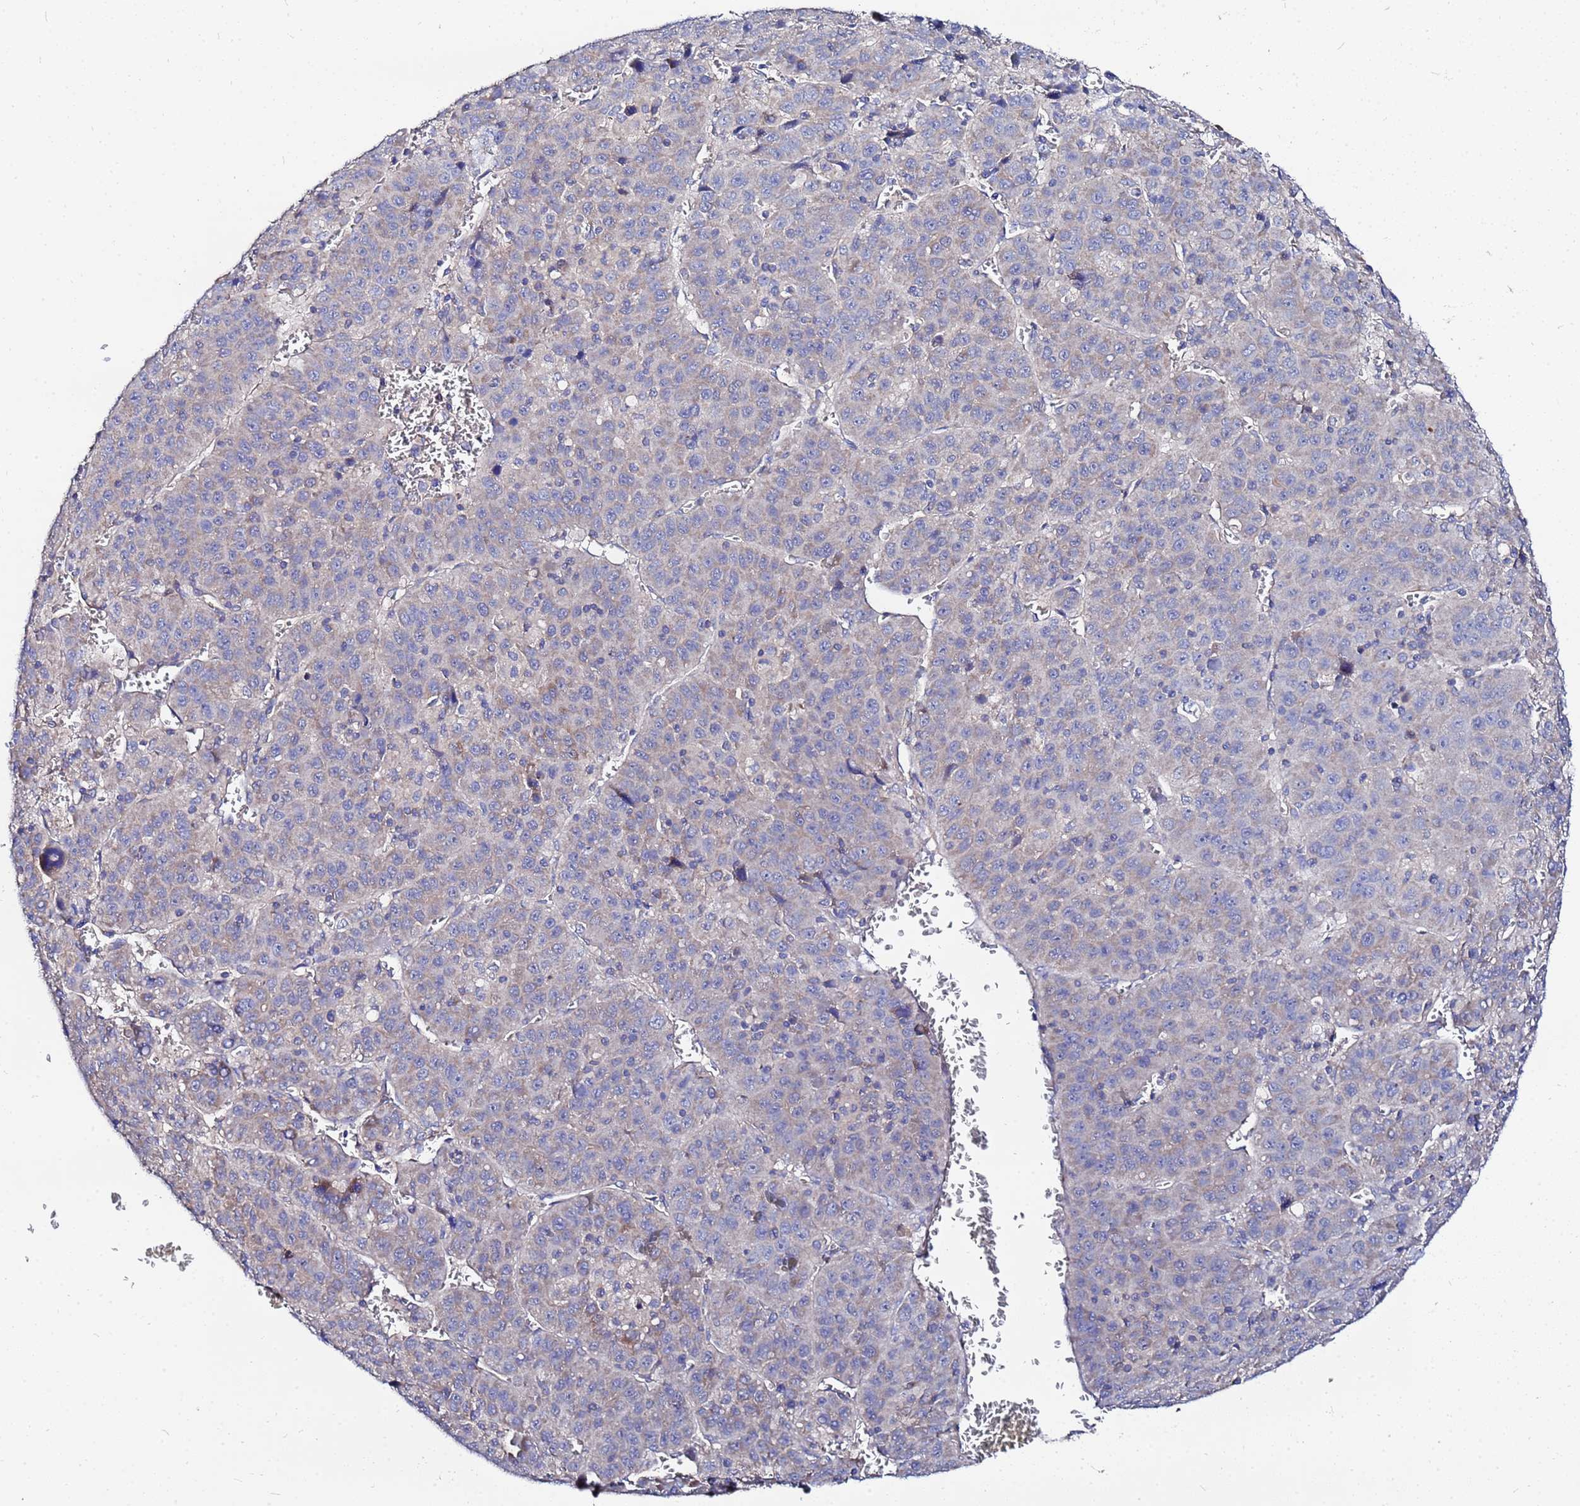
{"staining": {"intensity": "weak", "quantity": "<25%", "location": "cytoplasmic/membranous"}, "tissue": "liver cancer", "cell_type": "Tumor cells", "image_type": "cancer", "snomed": [{"axis": "morphology", "description": "Carcinoma, Hepatocellular, NOS"}, {"axis": "topography", "description": "Liver"}], "caption": "DAB (3,3'-diaminobenzidine) immunohistochemical staining of liver hepatocellular carcinoma reveals no significant expression in tumor cells.", "gene": "FAHD2A", "patient": {"sex": "female", "age": 53}}